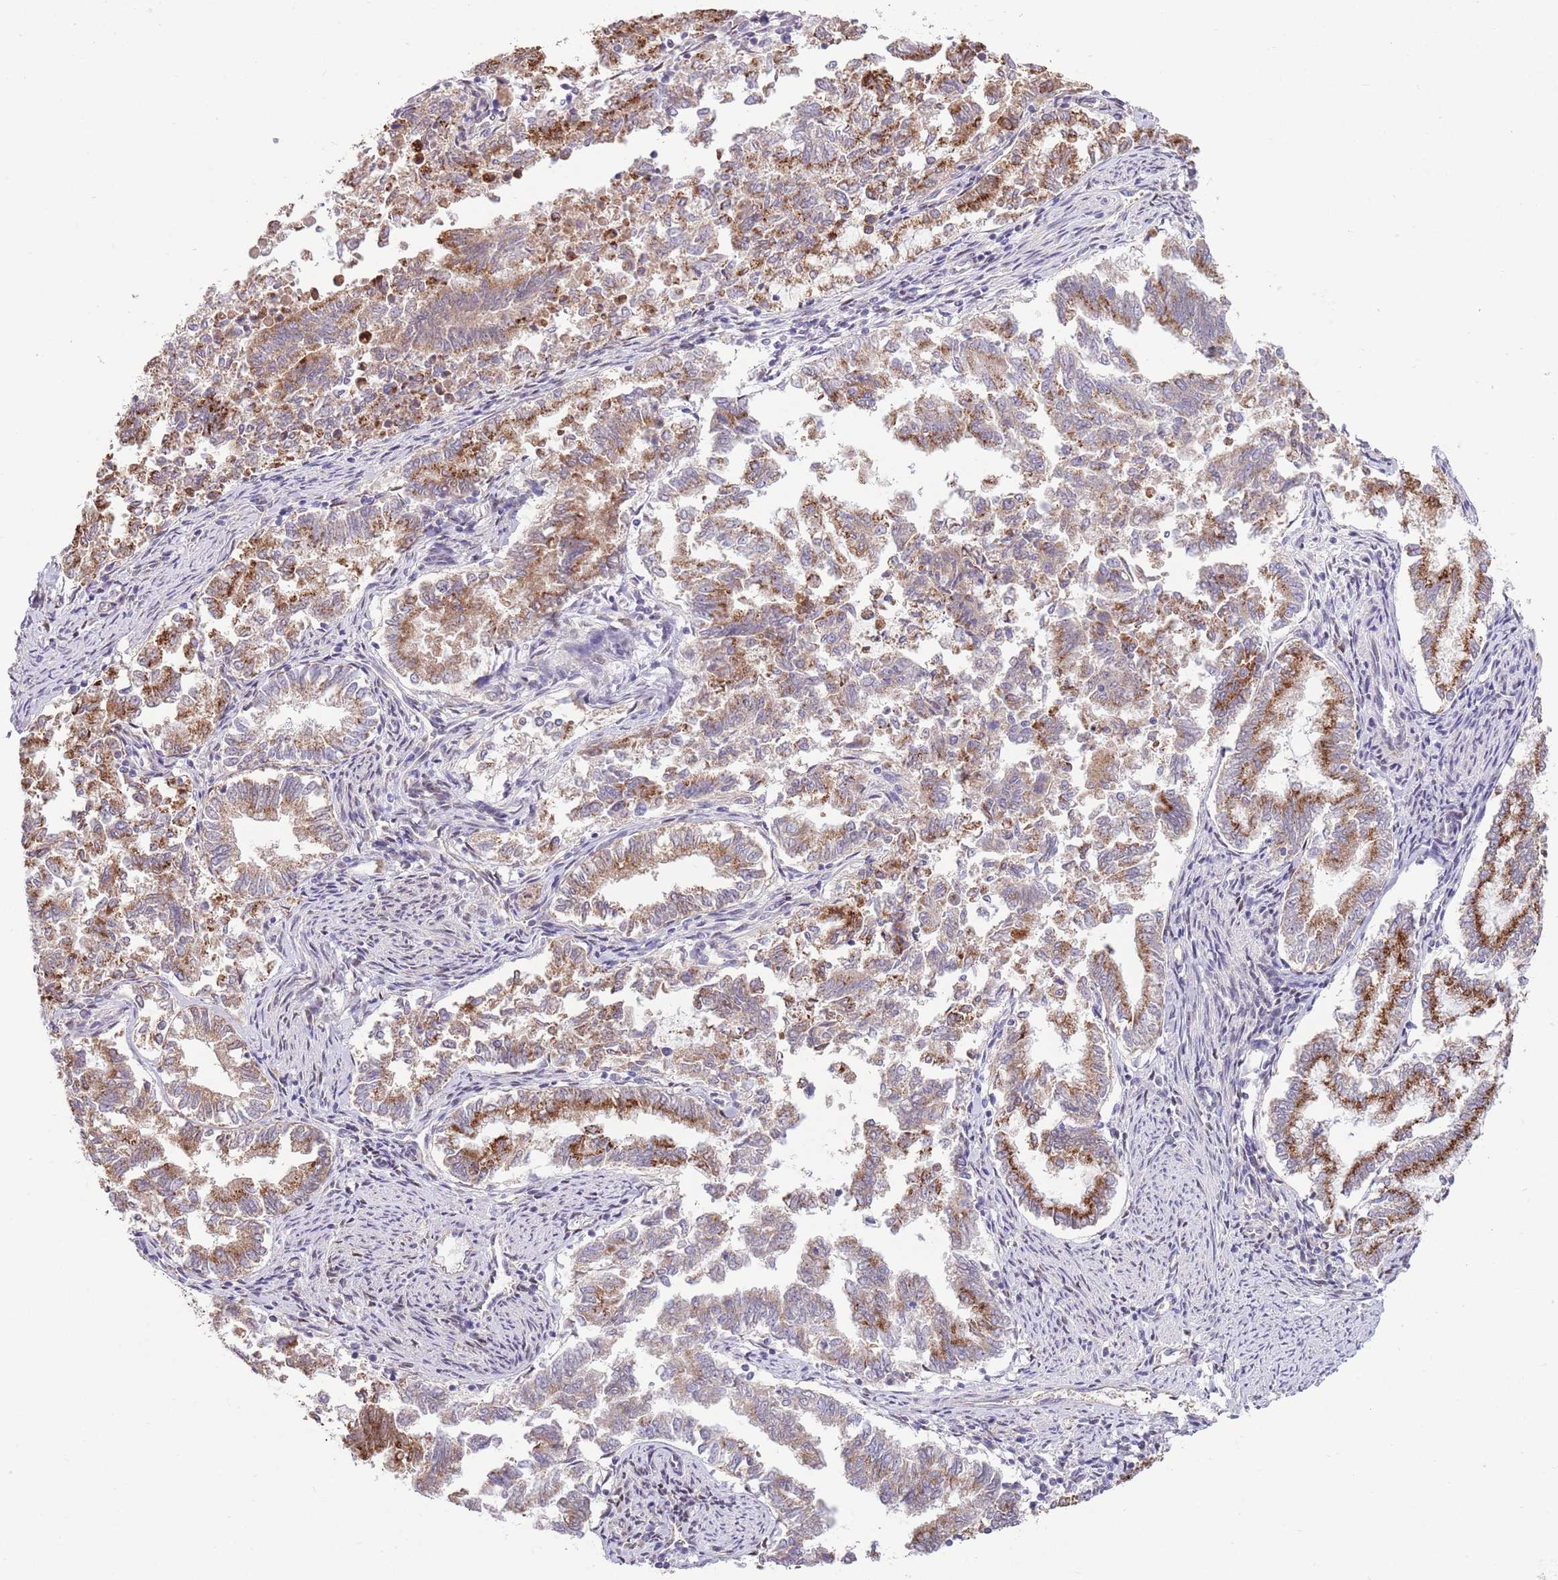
{"staining": {"intensity": "moderate", "quantity": ">75%", "location": "cytoplasmic/membranous"}, "tissue": "endometrial cancer", "cell_type": "Tumor cells", "image_type": "cancer", "snomed": [{"axis": "morphology", "description": "Adenocarcinoma, NOS"}, {"axis": "topography", "description": "Endometrium"}], "caption": "This photomicrograph shows IHC staining of human endometrial cancer (adenocarcinoma), with medium moderate cytoplasmic/membranous positivity in approximately >75% of tumor cells.", "gene": "ARL2BP", "patient": {"sex": "female", "age": 79}}